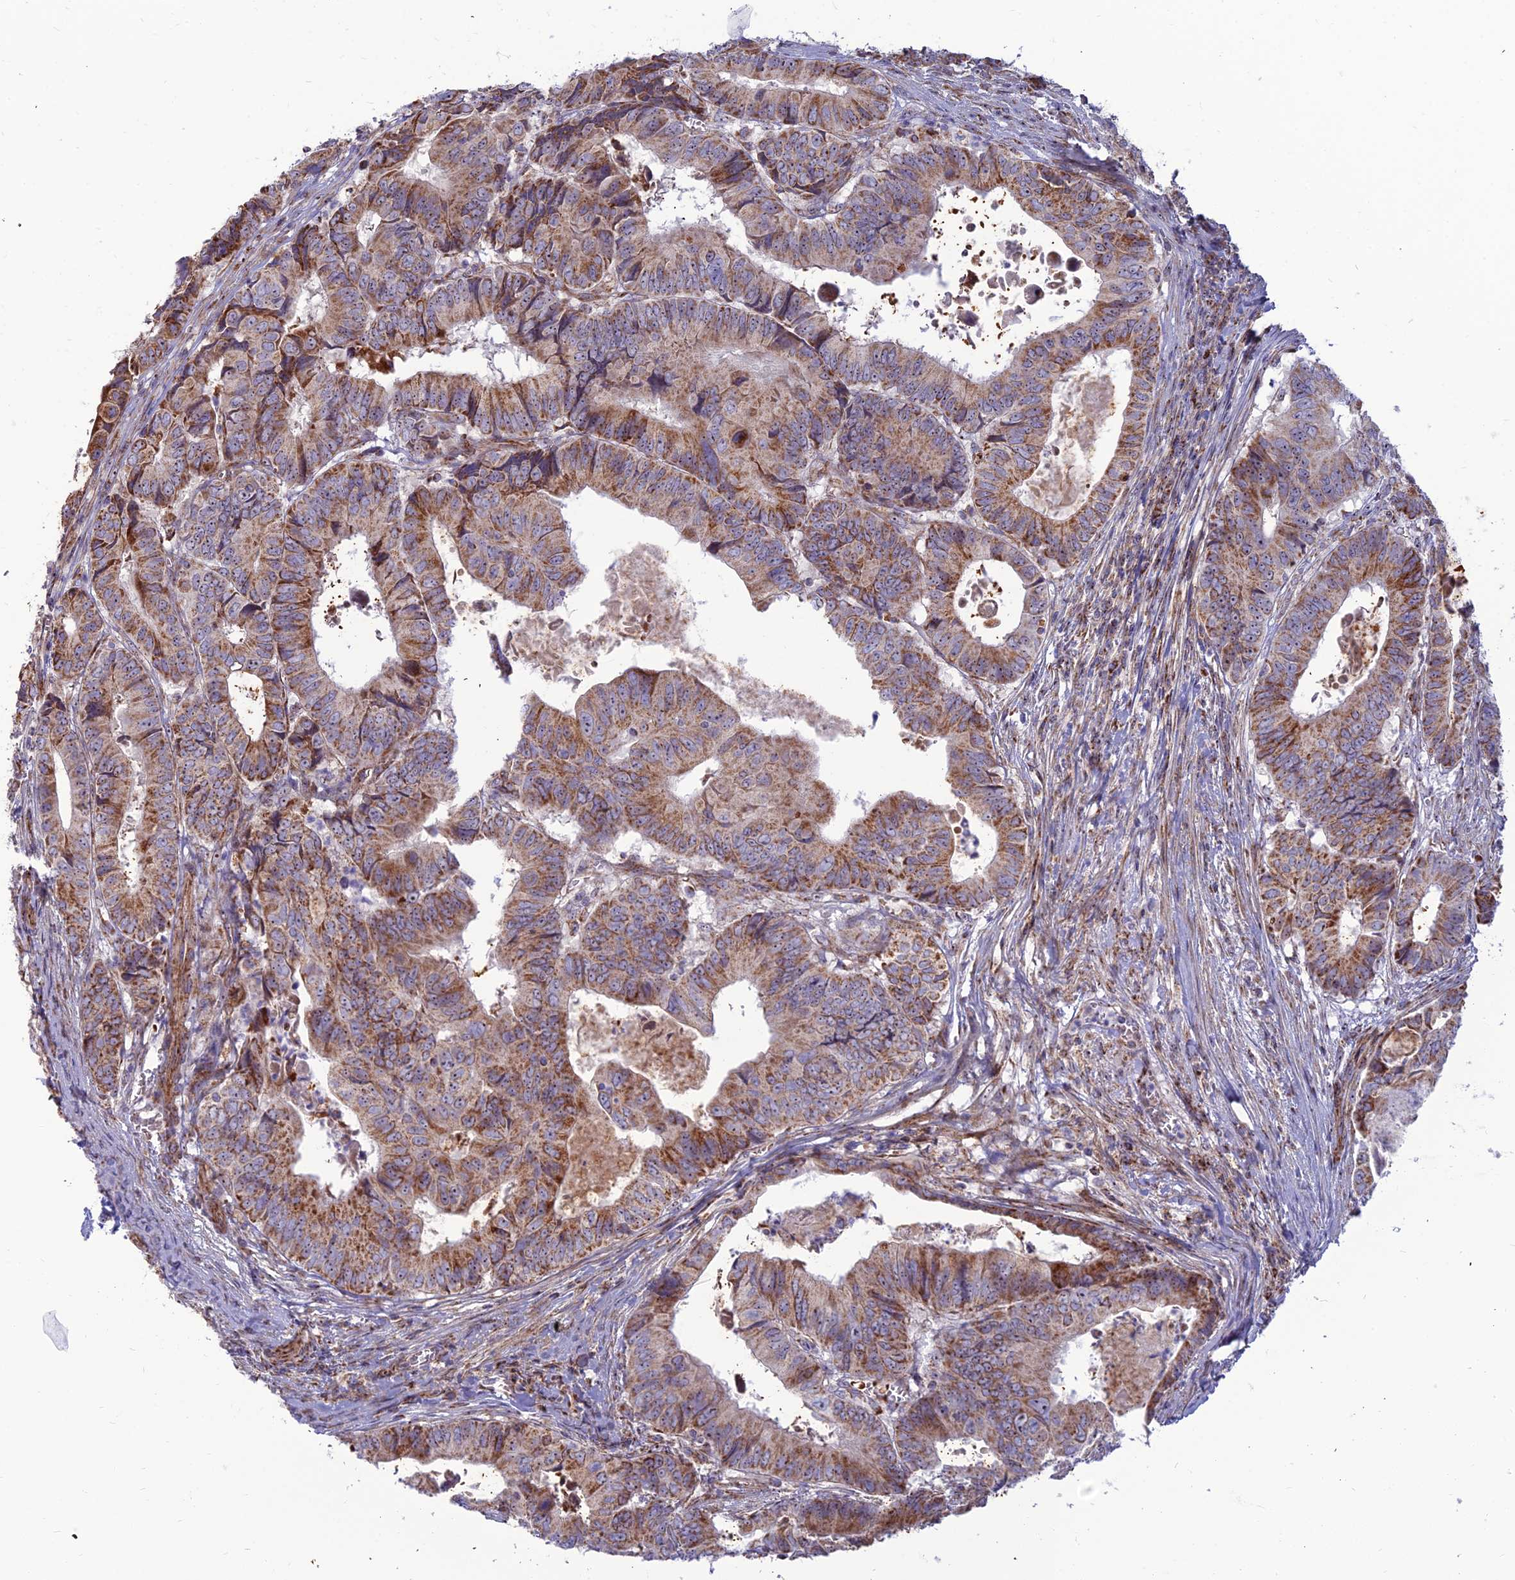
{"staining": {"intensity": "strong", "quantity": "25%-75%", "location": "cytoplasmic/membranous"}, "tissue": "colorectal cancer", "cell_type": "Tumor cells", "image_type": "cancer", "snomed": [{"axis": "morphology", "description": "Adenocarcinoma, NOS"}, {"axis": "topography", "description": "Colon"}], "caption": "Human adenocarcinoma (colorectal) stained with a protein marker shows strong staining in tumor cells.", "gene": "SLC35F4", "patient": {"sex": "male", "age": 85}}